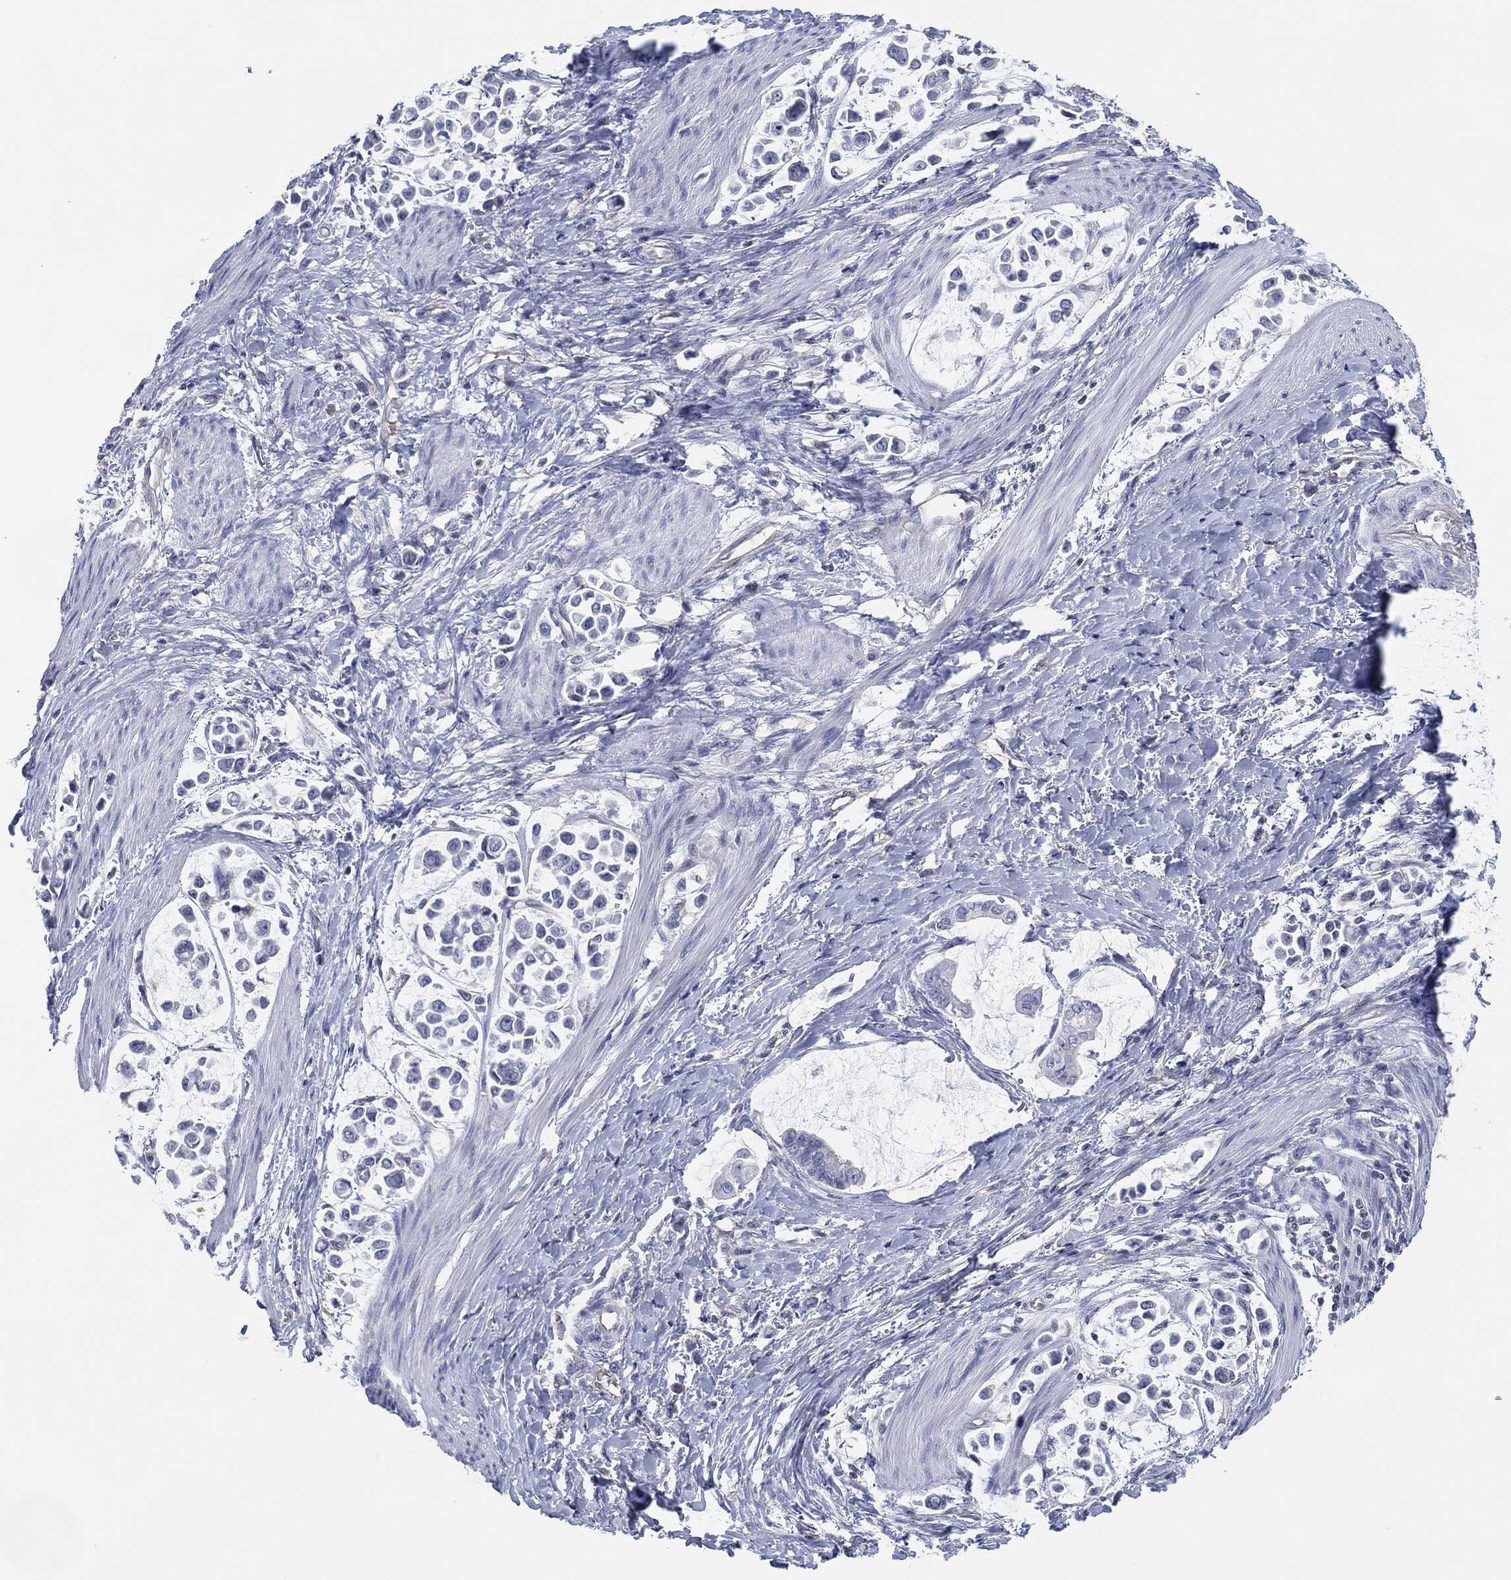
{"staining": {"intensity": "negative", "quantity": "none", "location": "none"}, "tissue": "stomach cancer", "cell_type": "Tumor cells", "image_type": "cancer", "snomed": [{"axis": "morphology", "description": "Adenocarcinoma, NOS"}, {"axis": "topography", "description": "Stomach"}], "caption": "IHC image of neoplastic tissue: human stomach adenocarcinoma stained with DAB reveals no significant protein expression in tumor cells.", "gene": "CFTR", "patient": {"sex": "male", "age": 82}}